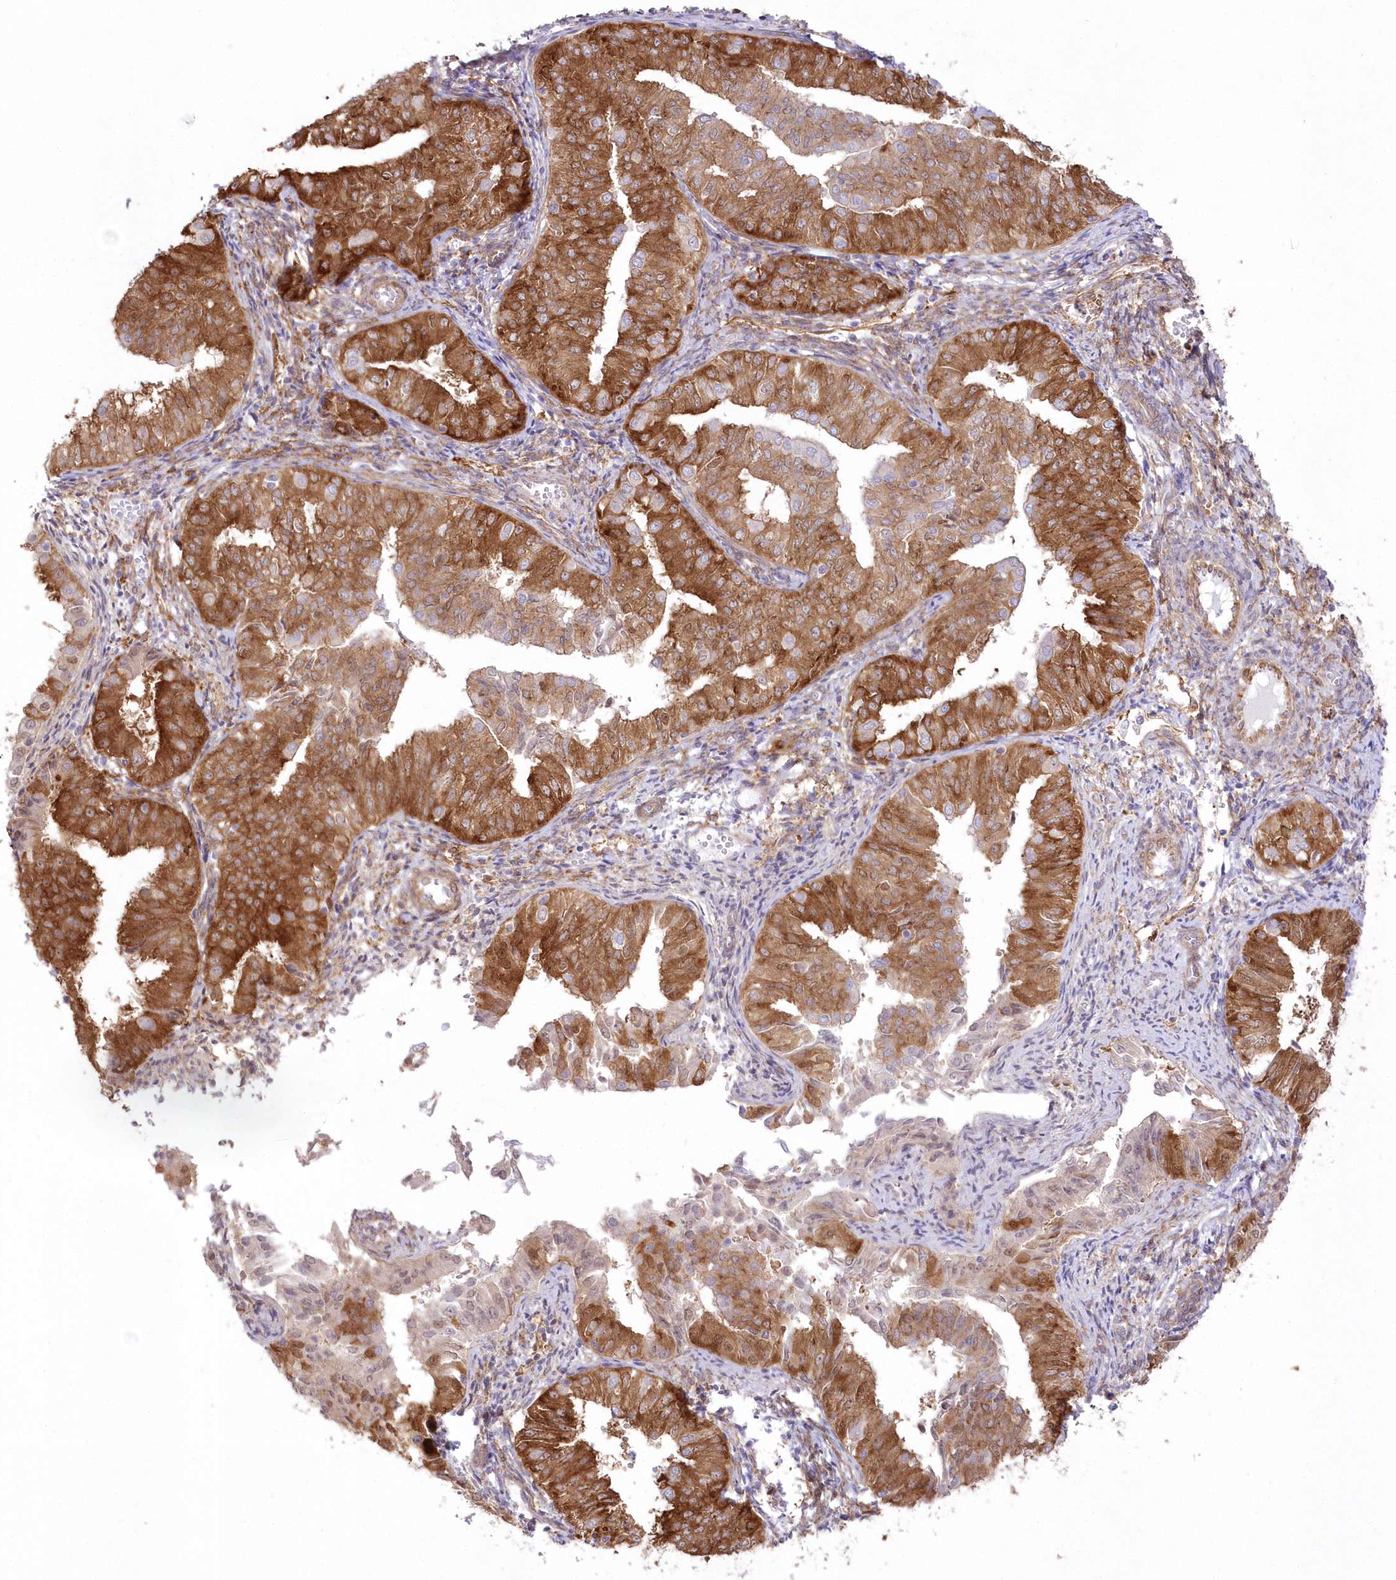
{"staining": {"intensity": "strong", "quantity": ">75%", "location": "cytoplasmic/membranous"}, "tissue": "endometrial cancer", "cell_type": "Tumor cells", "image_type": "cancer", "snomed": [{"axis": "morphology", "description": "Normal tissue, NOS"}, {"axis": "morphology", "description": "Adenocarcinoma, NOS"}, {"axis": "topography", "description": "Endometrium"}], "caption": "Immunohistochemistry (IHC) of endometrial cancer (adenocarcinoma) displays high levels of strong cytoplasmic/membranous positivity in approximately >75% of tumor cells.", "gene": "SH3PXD2B", "patient": {"sex": "female", "age": 53}}